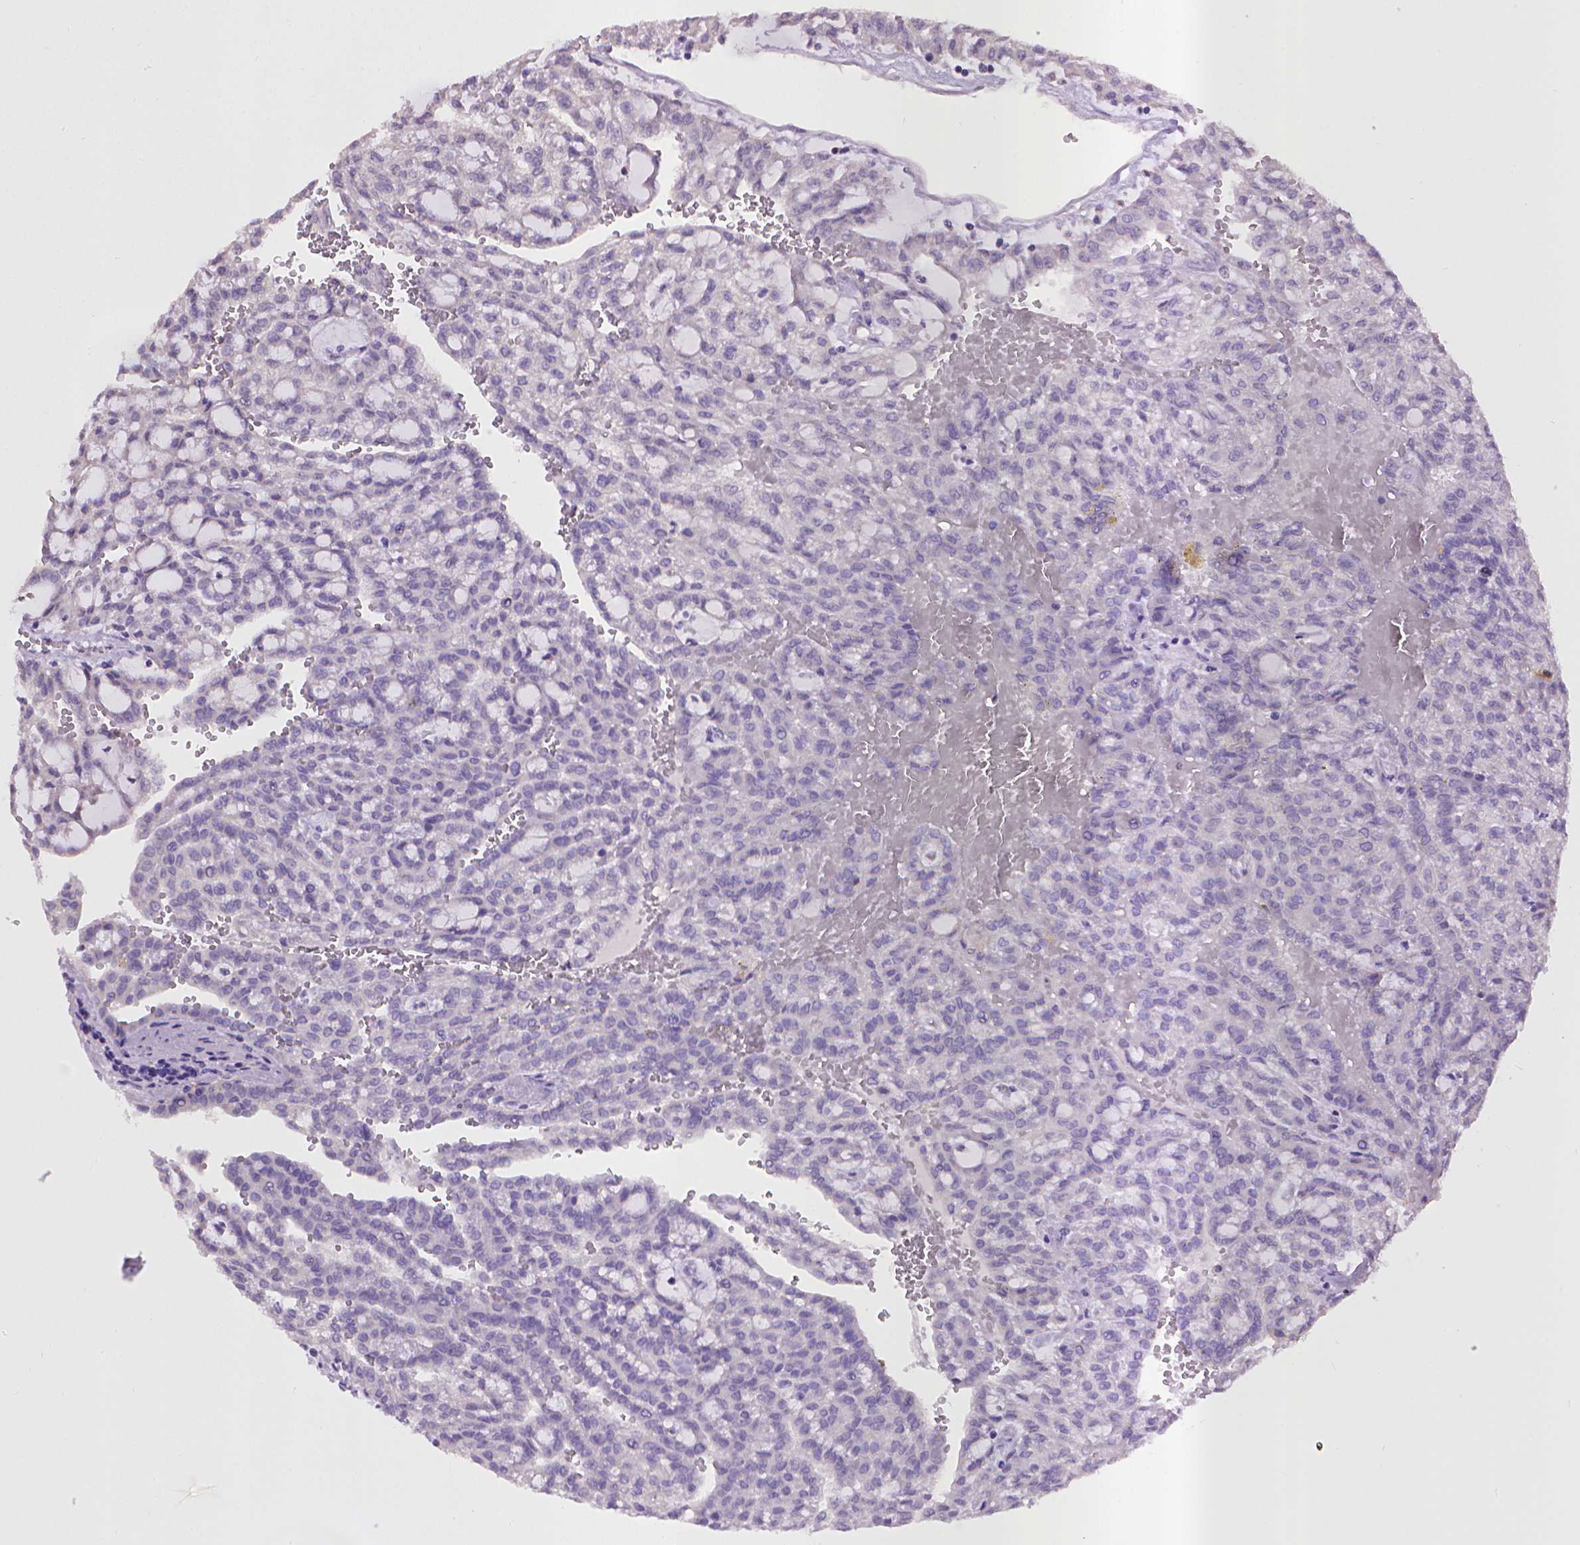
{"staining": {"intensity": "negative", "quantity": "none", "location": "none"}, "tissue": "renal cancer", "cell_type": "Tumor cells", "image_type": "cancer", "snomed": [{"axis": "morphology", "description": "Adenocarcinoma, NOS"}, {"axis": "topography", "description": "Kidney"}], "caption": "Tumor cells show no significant protein positivity in renal adenocarcinoma.", "gene": "CPM", "patient": {"sex": "male", "age": 63}}